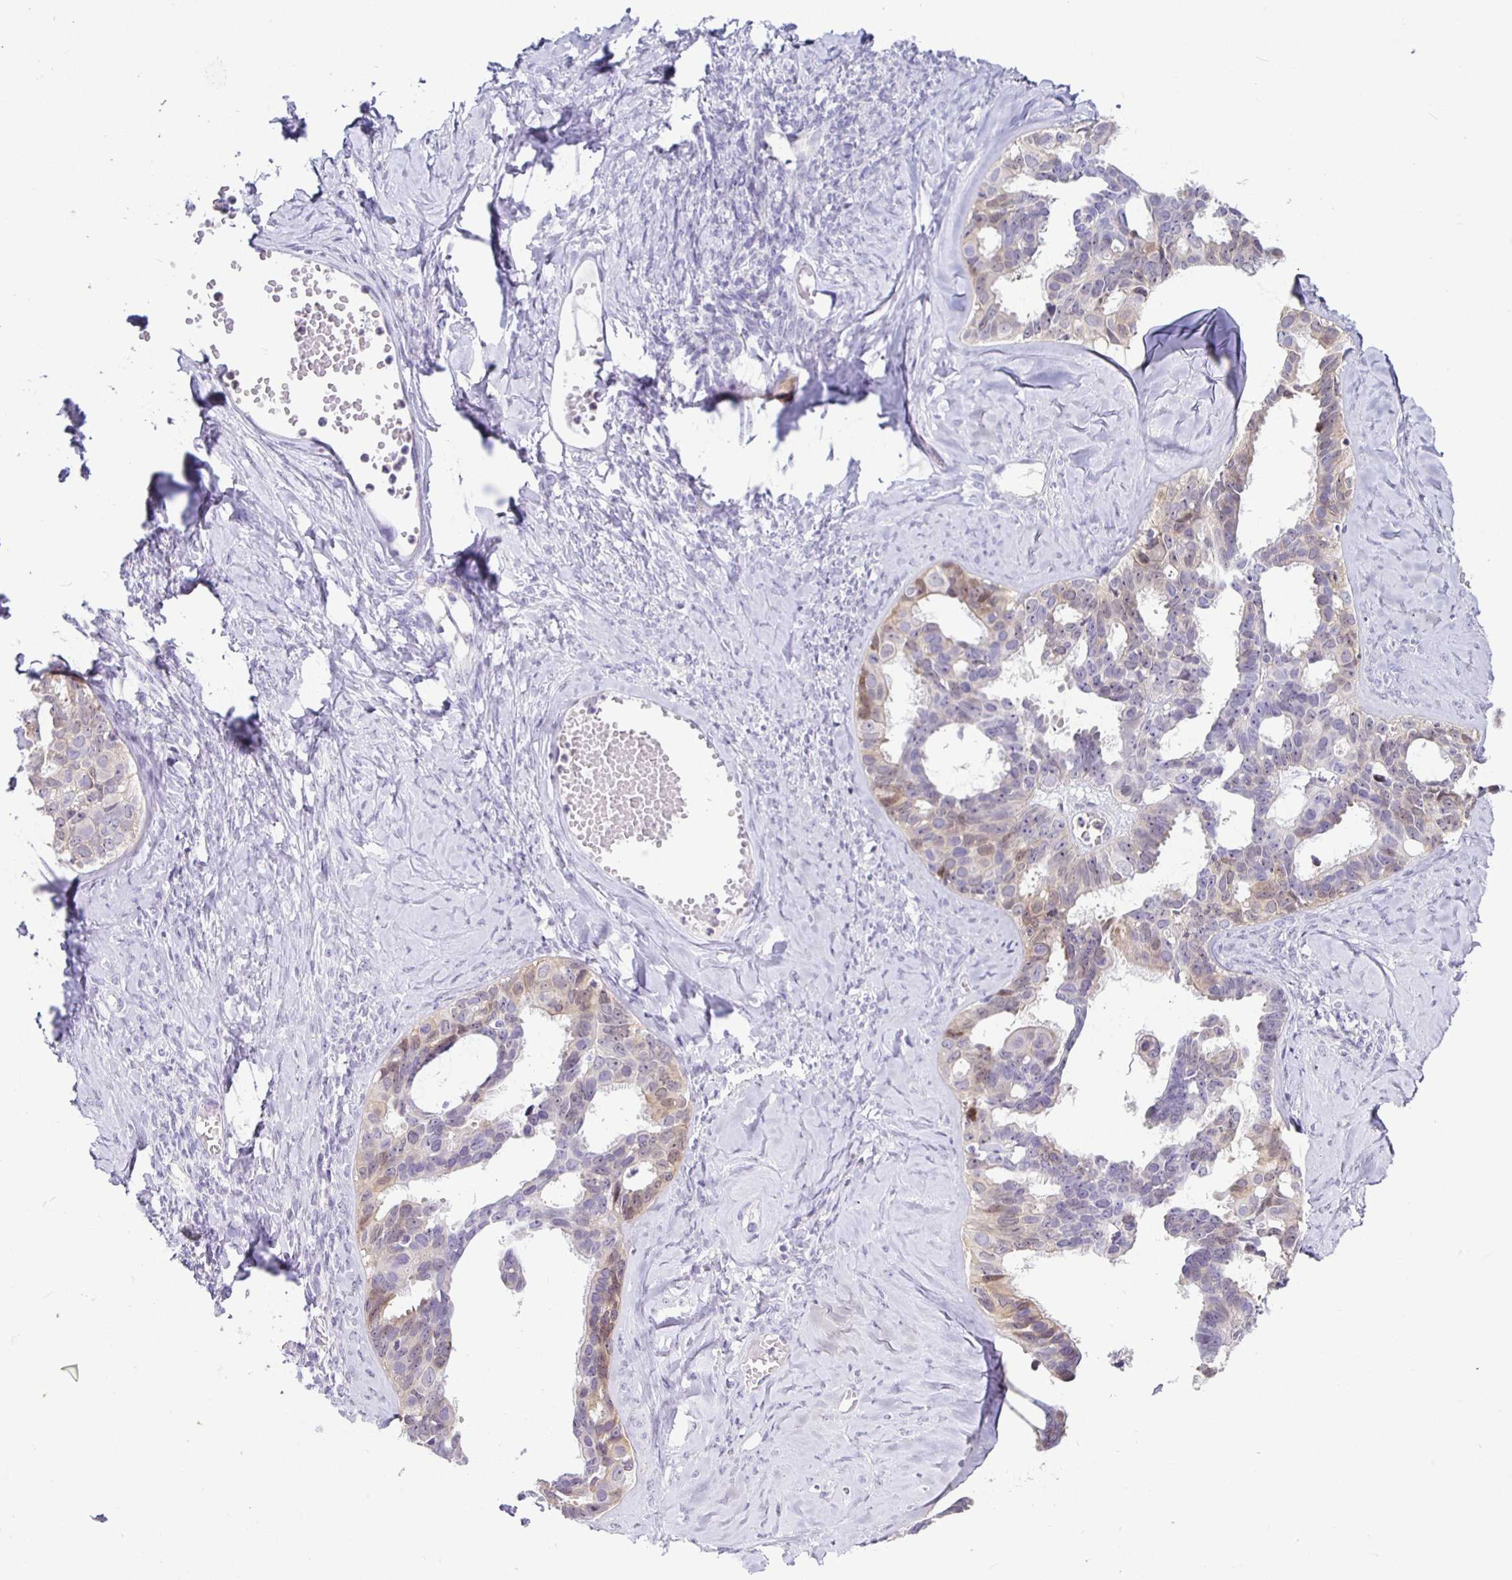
{"staining": {"intensity": "weak", "quantity": "<25%", "location": "cytoplasmic/membranous"}, "tissue": "ovarian cancer", "cell_type": "Tumor cells", "image_type": "cancer", "snomed": [{"axis": "morphology", "description": "Cystadenocarcinoma, serous, NOS"}, {"axis": "topography", "description": "Ovary"}], "caption": "Ovarian cancer (serous cystadenocarcinoma) was stained to show a protein in brown. There is no significant staining in tumor cells.", "gene": "SIRPA", "patient": {"sex": "female", "age": 69}}